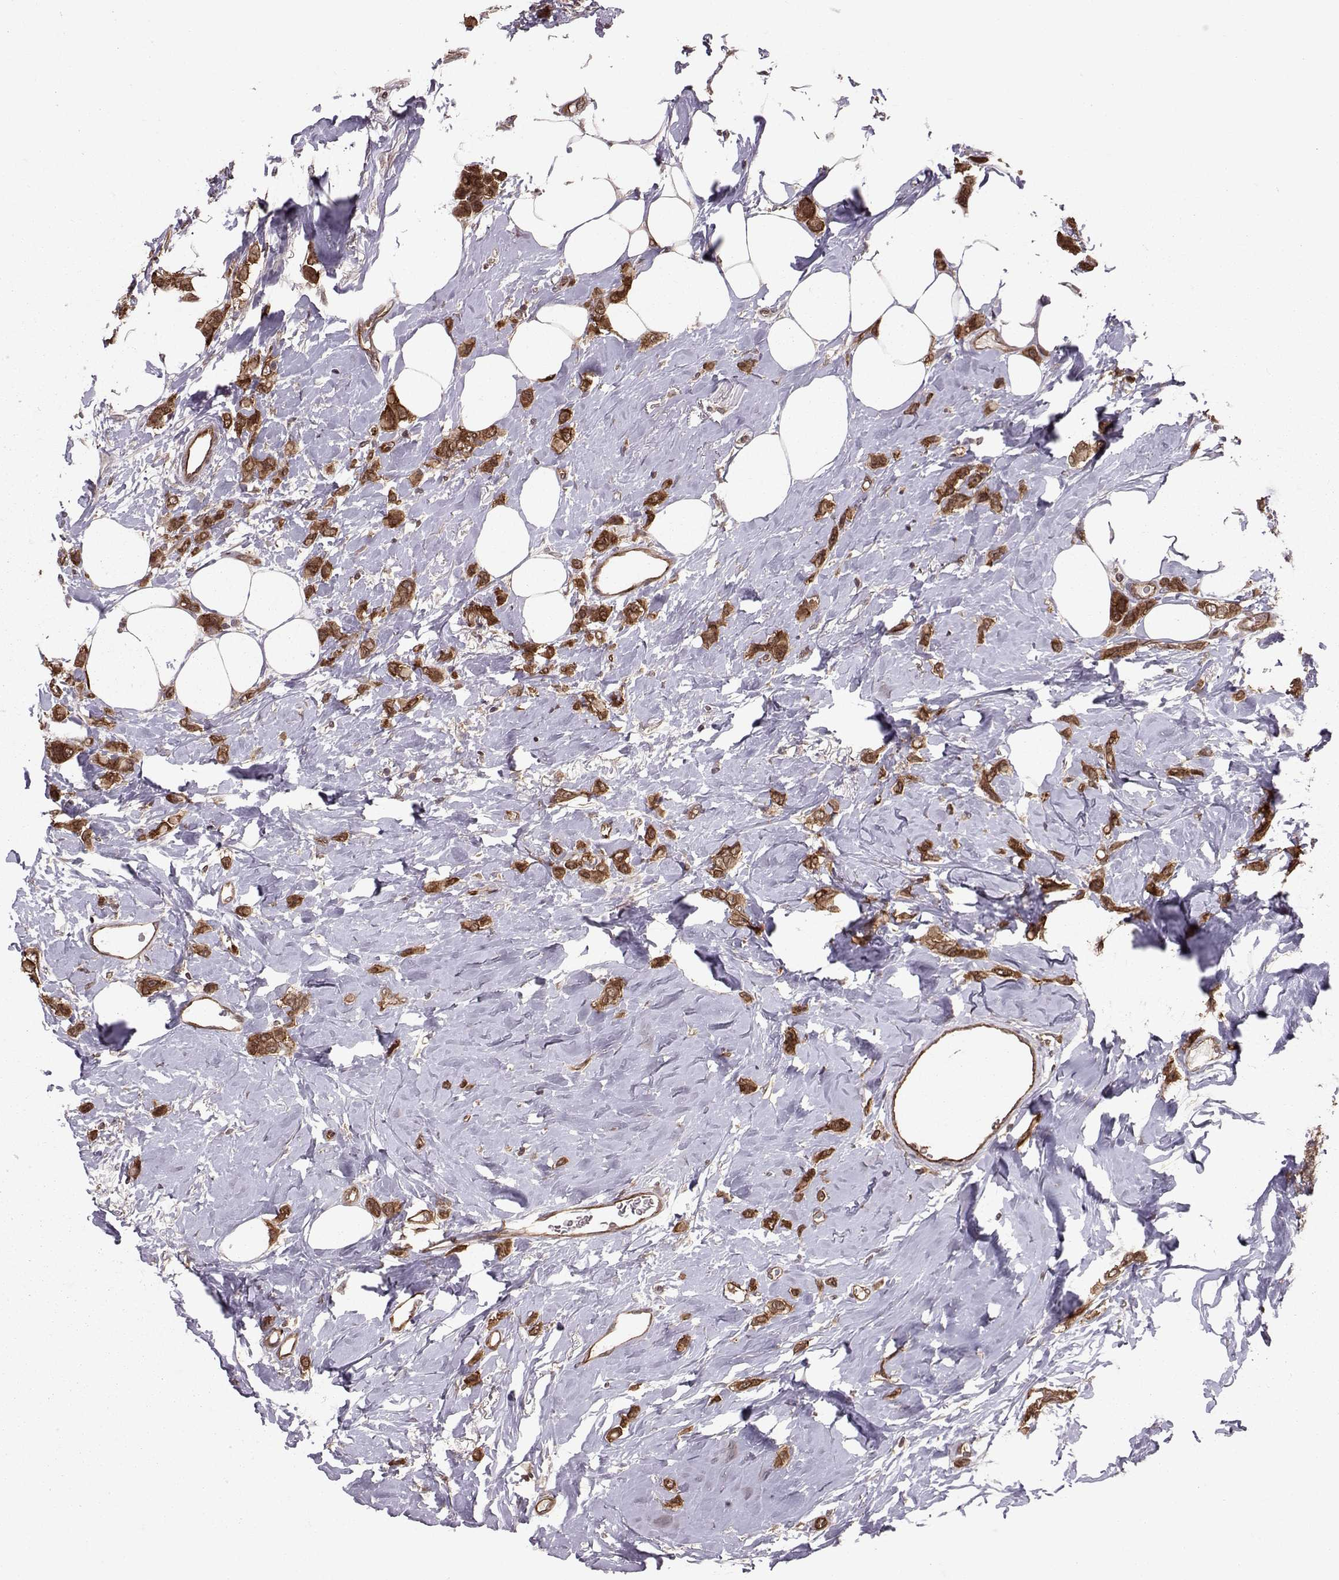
{"staining": {"intensity": "strong", "quantity": ">75%", "location": "cytoplasmic/membranous"}, "tissue": "breast cancer", "cell_type": "Tumor cells", "image_type": "cancer", "snomed": [{"axis": "morphology", "description": "Lobular carcinoma"}, {"axis": "topography", "description": "Breast"}], "caption": "Protein staining by immunohistochemistry demonstrates strong cytoplasmic/membranous staining in about >75% of tumor cells in lobular carcinoma (breast). Nuclei are stained in blue.", "gene": "PPP2R2A", "patient": {"sex": "female", "age": 66}}